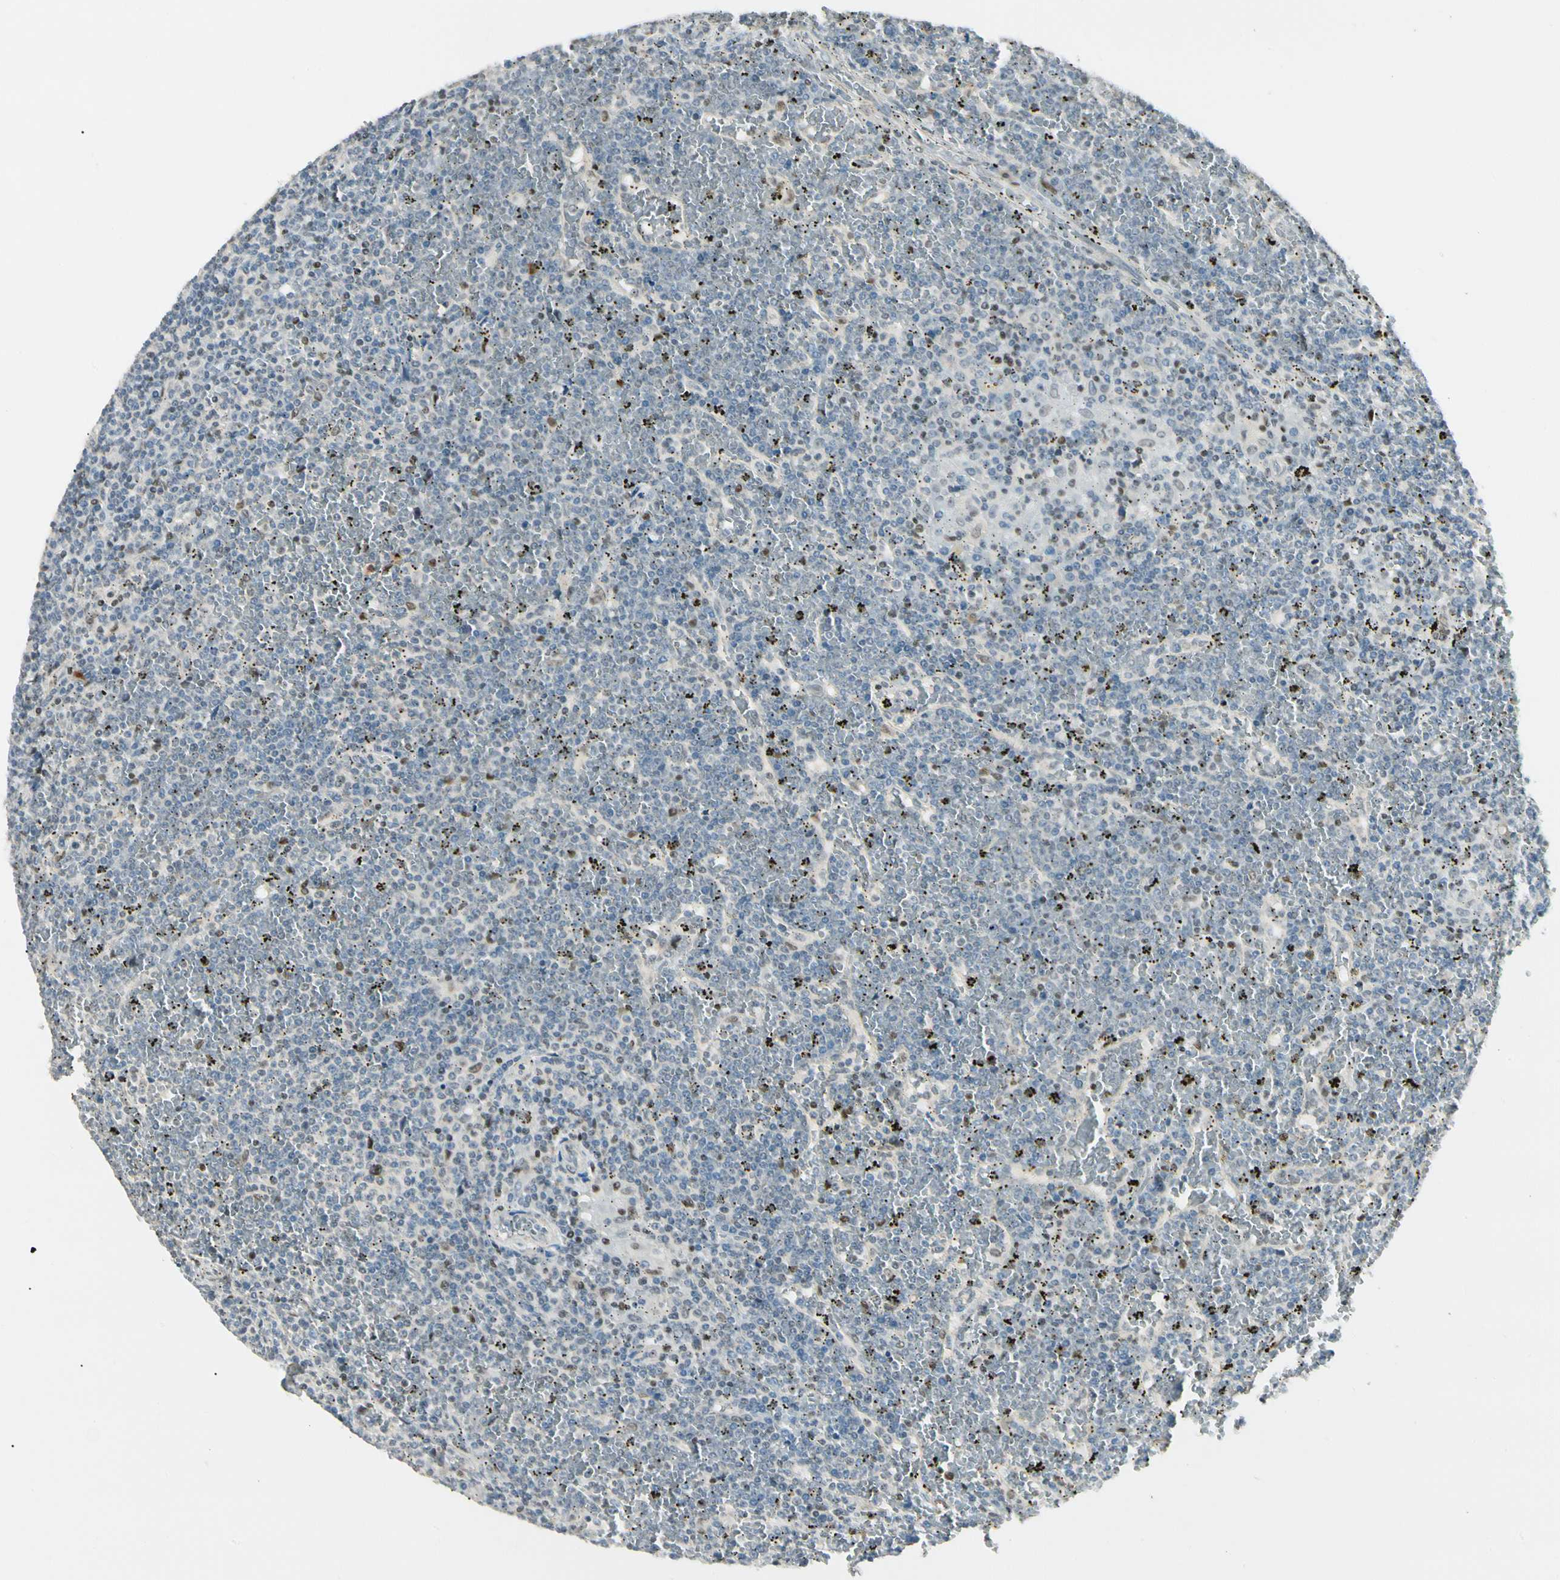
{"staining": {"intensity": "weak", "quantity": "<25%", "location": "nuclear"}, "tissue": "lymphoma", "cell_type": "Tumor cells", "image_type": "cancer", "snomed": [{"axis": "morphology", "description": "Malignant lymphoma, non-Hodgkin's type, Low grade"}, {"axis": "topography", "description": "Spleen"}], "caption": "Immunohistochemical staining of human low-grade malignant lymphoma, non-Hodgkin's type reveals no significant positivity in tumor cells.", "gene": "ATXN1", "patient": {"sex": "female", "age": 19}}